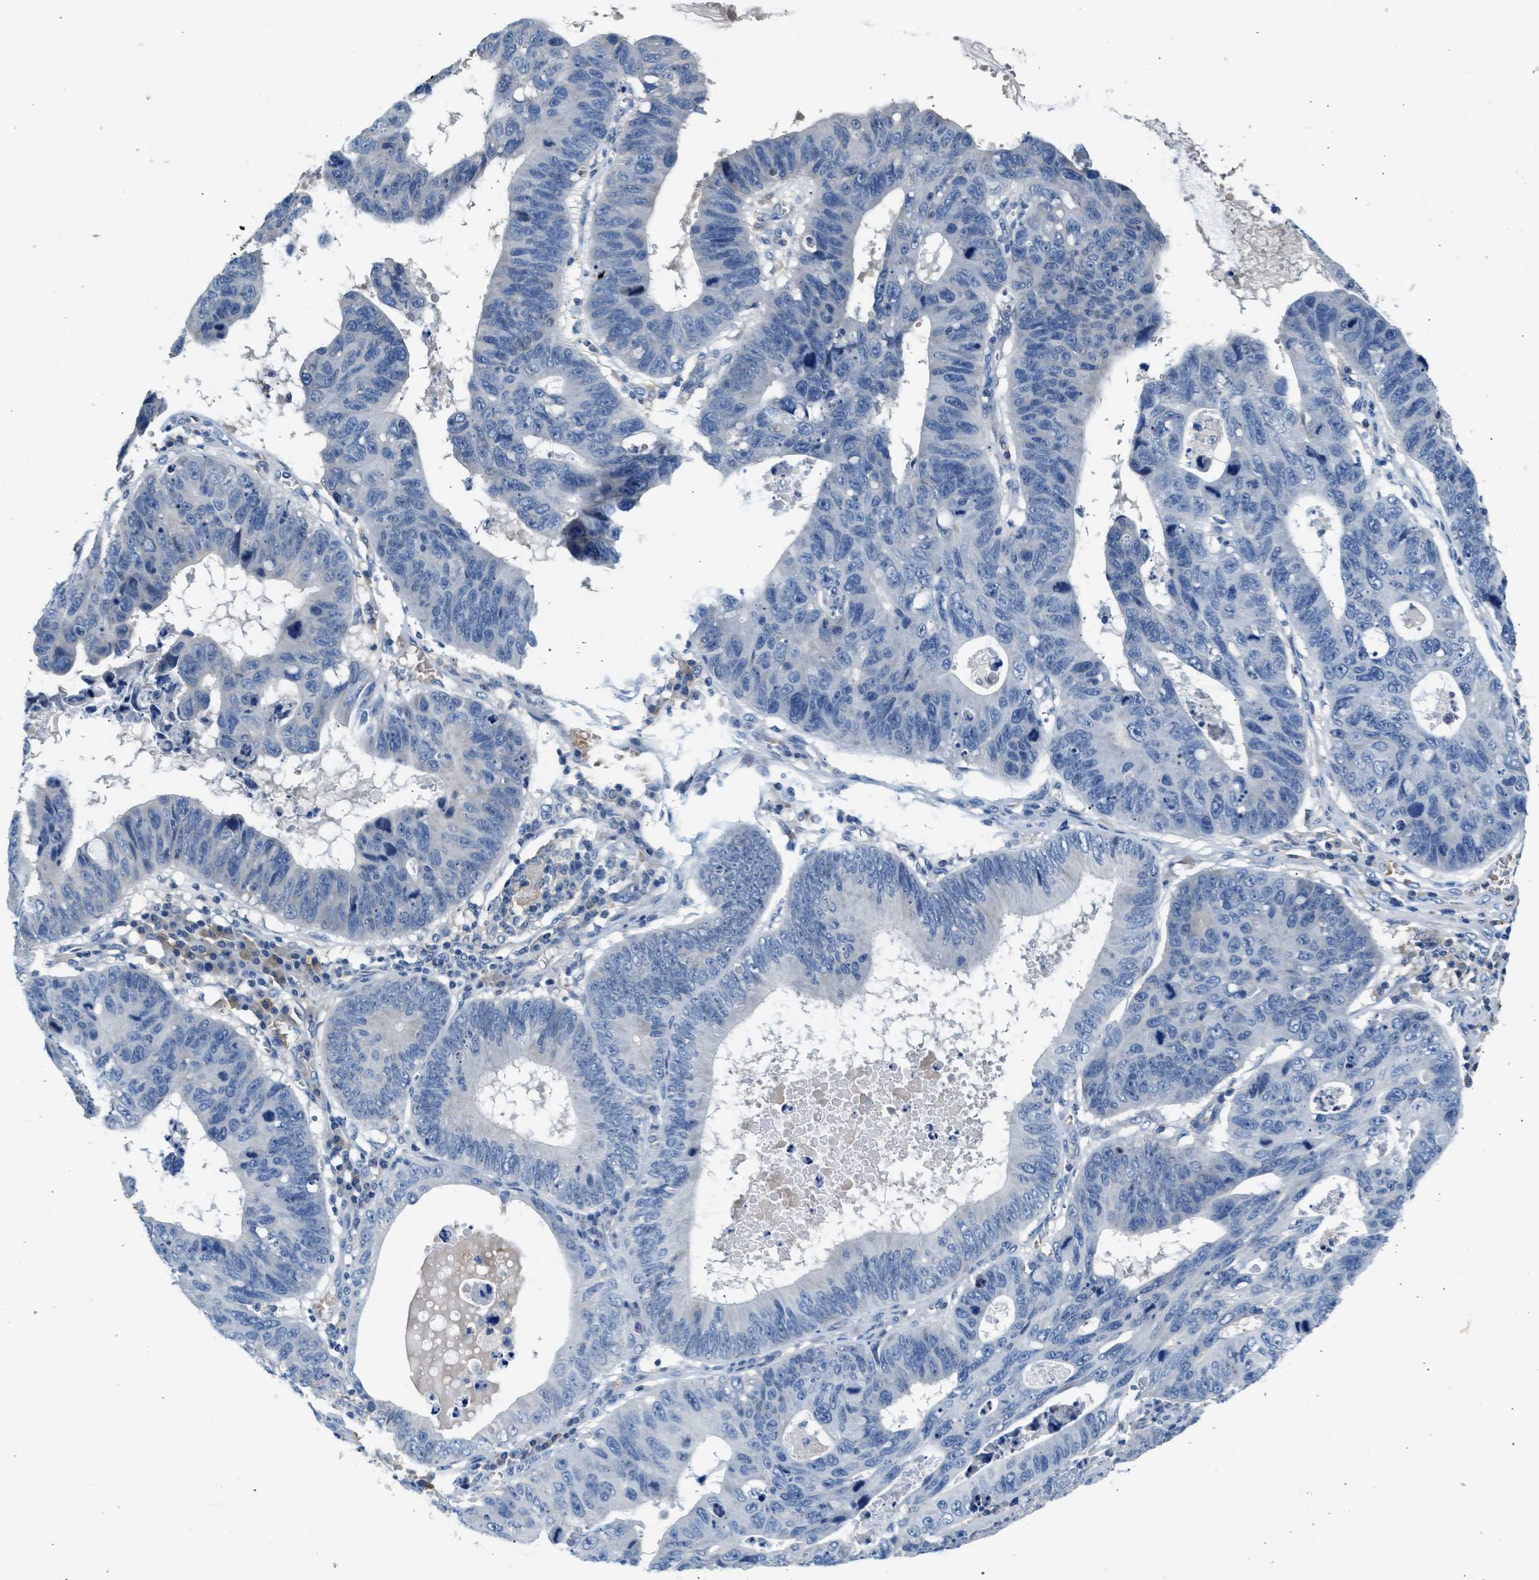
{"staining": {"intensity": "negative", "quantity": "none", "location": "none"}, "tissue": "stomach cancer", "cell_type": "Tumor cells", "image_type": "cancer", "snomed": [{"axis": "morphology", "description": "Adenocarcinoma, NOS"}, {"axis": "topography", "description": "Stomach"}], "caption": "High power microscopy image of an immunohistochemistry histopathology image of stomach adenocarcinoma, revealing no significant staining in tumor cells.", "gene": "RWDD2B", "patient": {"sex": "male", "age": 59}}